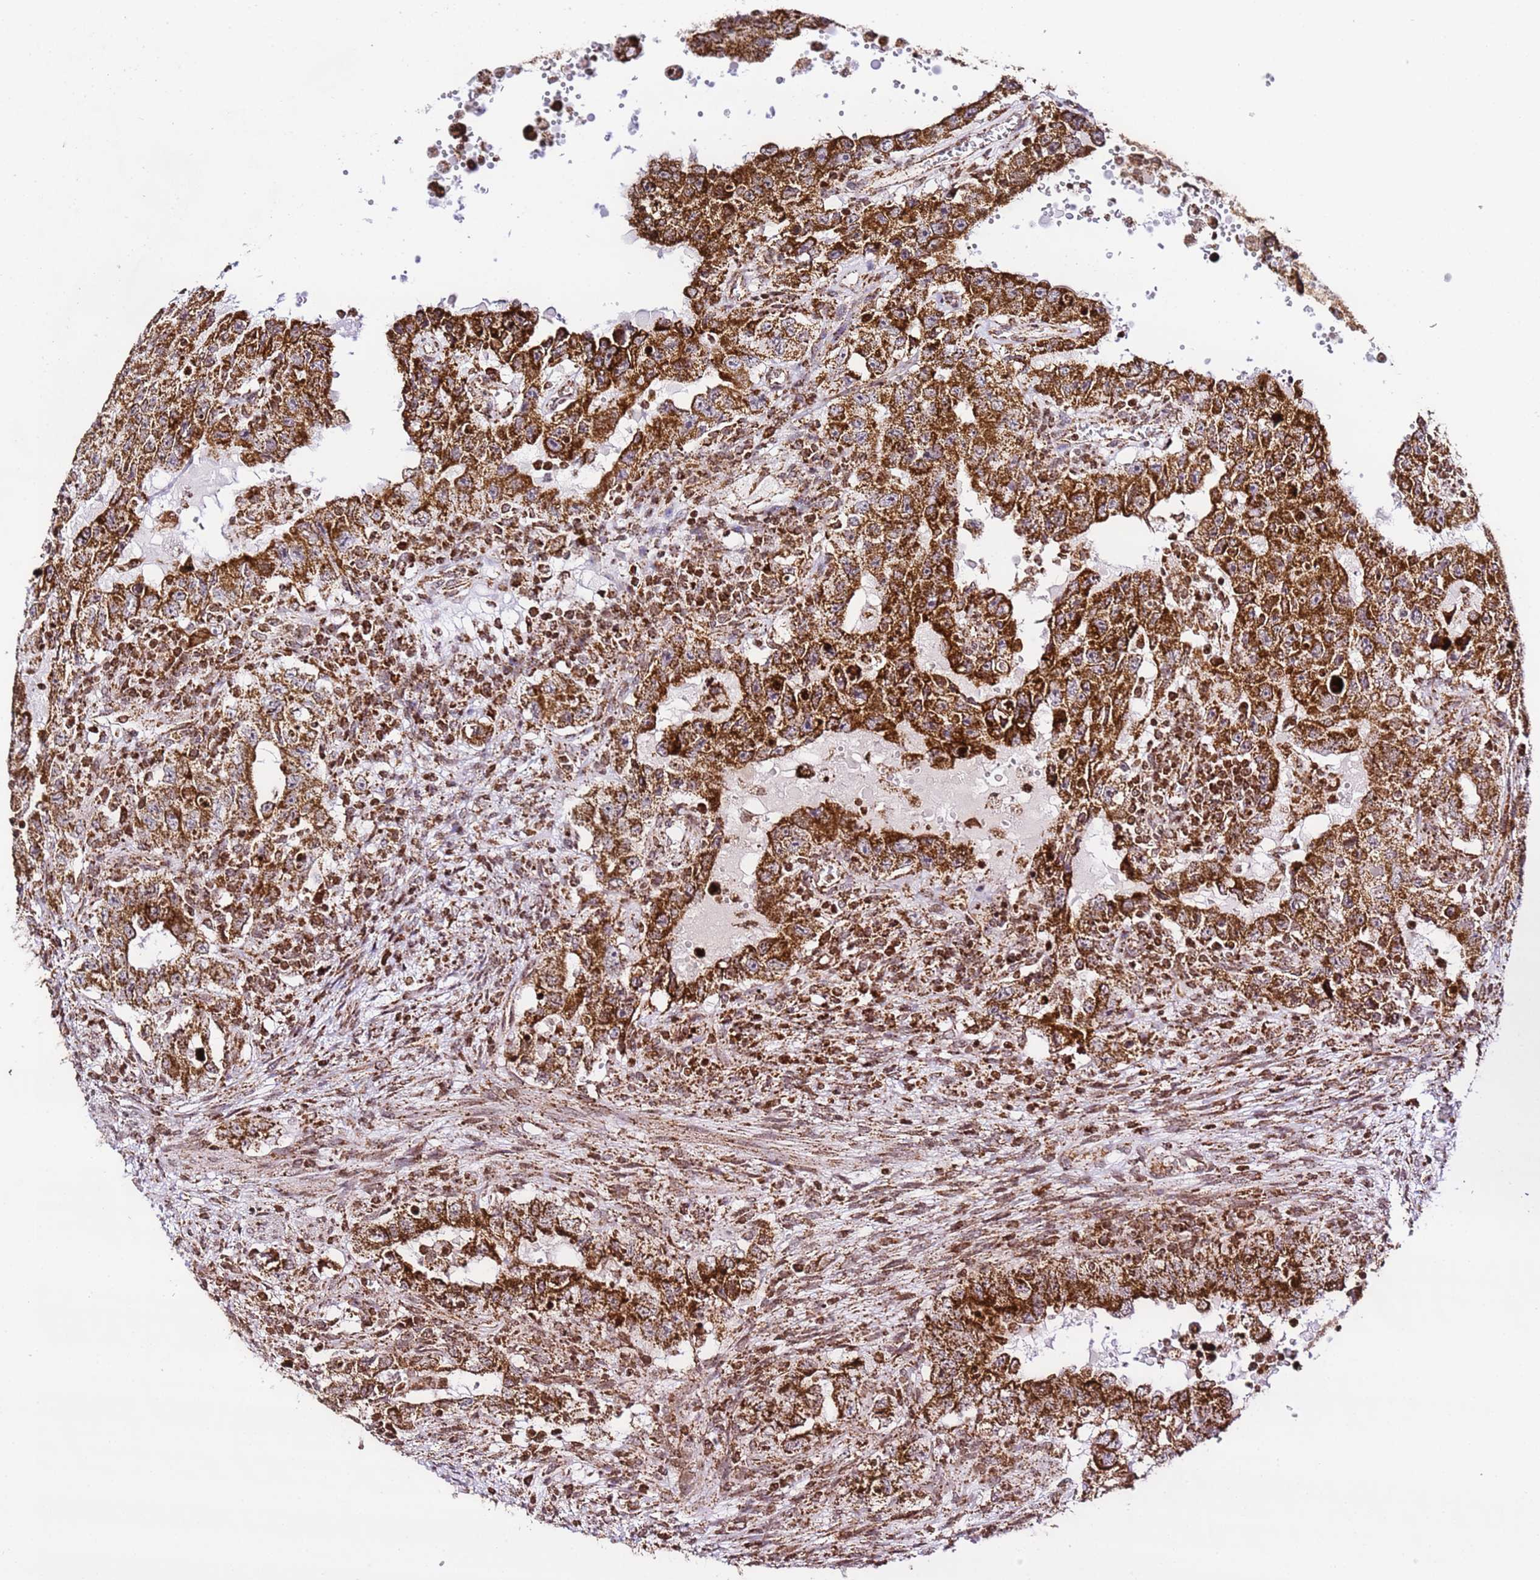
{"staining": {"intensity": "strong", "quantity": ">75%", "location": "cytoplasmic/membranous"}, "tissue": "testis cancer", "cell_type": "Tumor cells", "image_type": "cancer", "snomed": [{"axis": "morphology", "description": "Carcinoma, Embryonal, NOS"}, {"axis": "topography", "description": "Testis"}], "caption": "Embryonal carcinoma (testis) stained with a brown dye exhibits strong cytoplasmic/membranous positive staining in about >75% of tumor cells.", "gene": "HSPE1", "patient": {"sex": "male", "age": 26}}